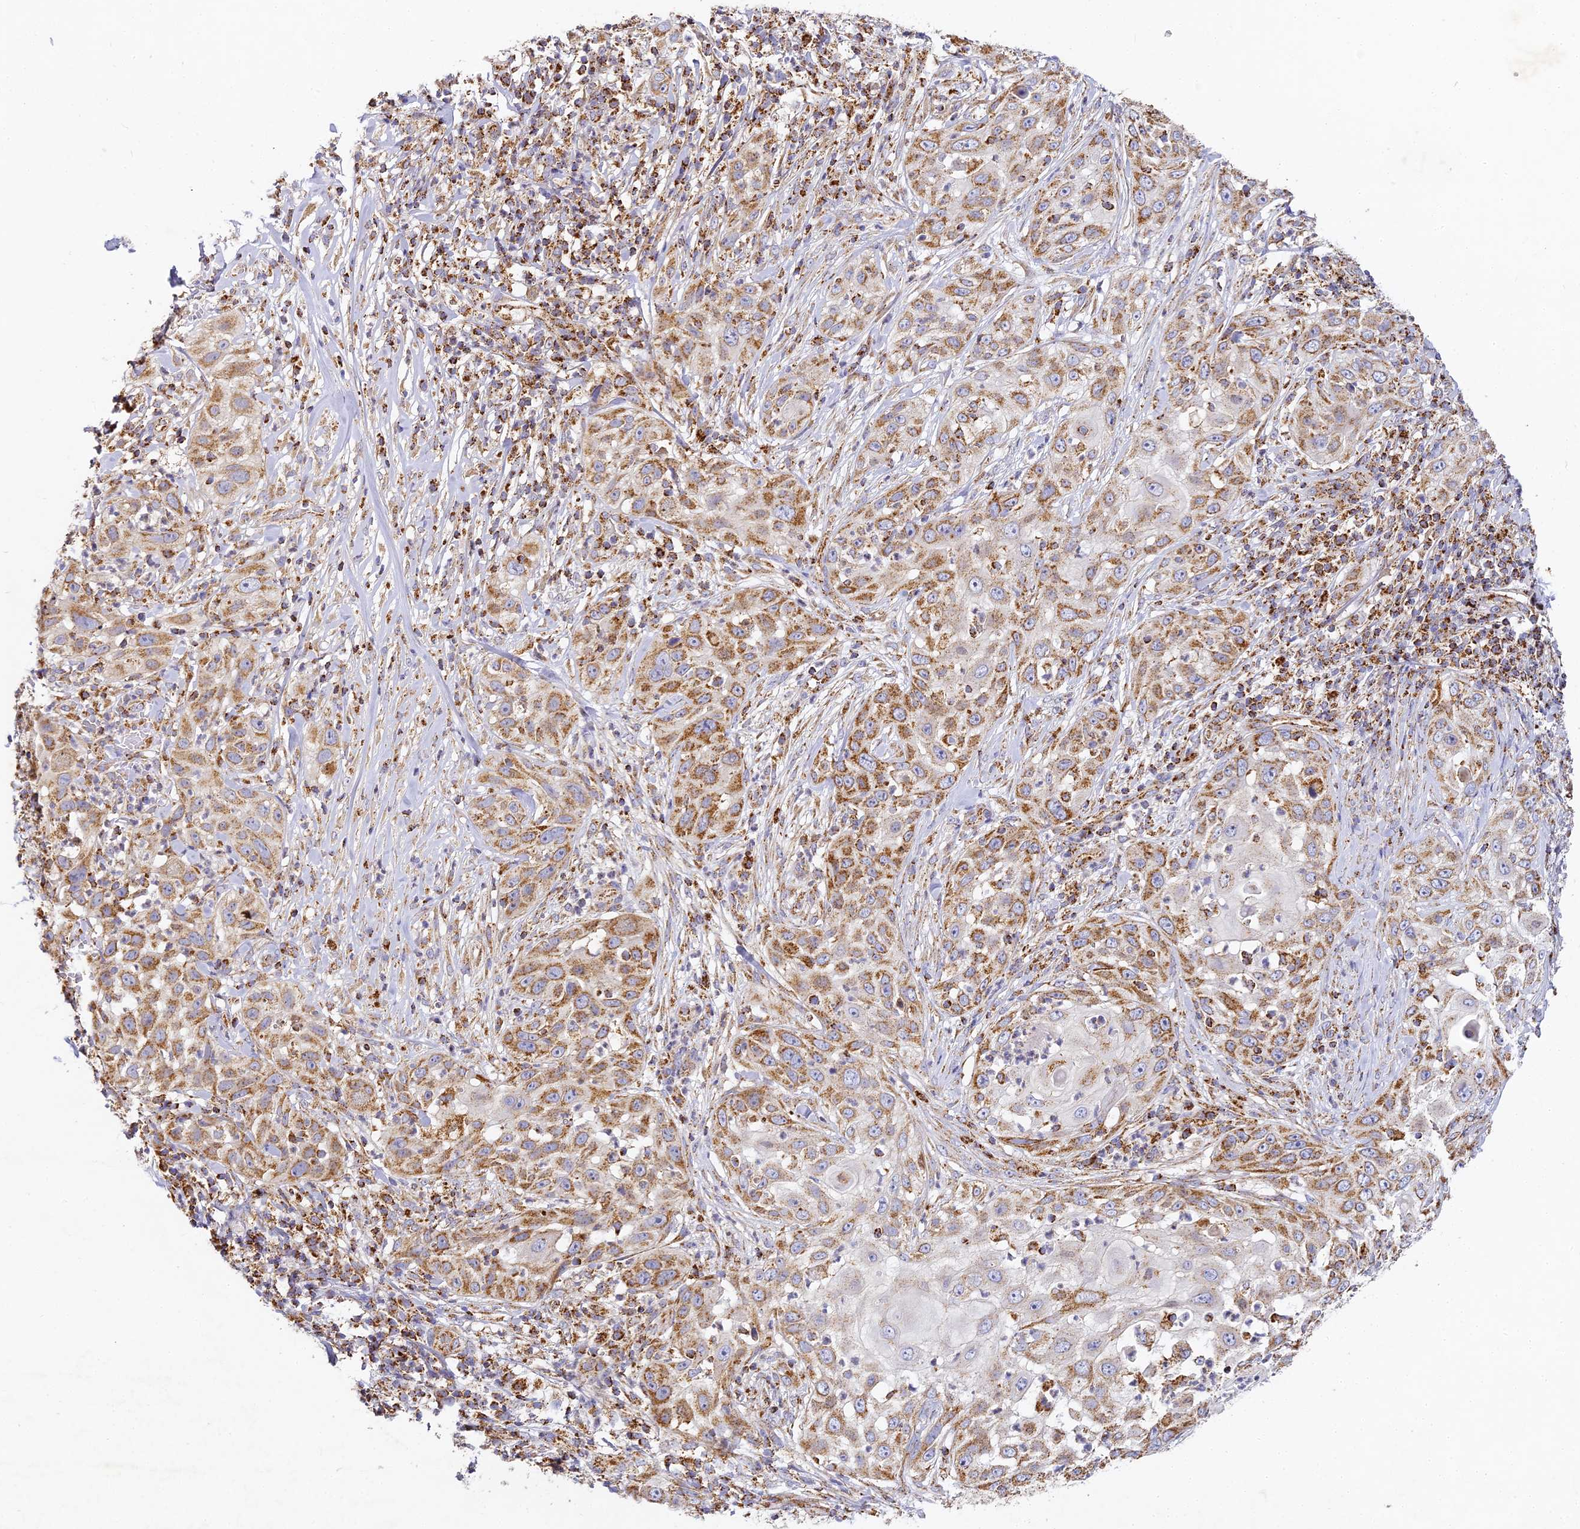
{"staining": {"intensity": "moderate", "quantity": ">75%", "location": "cytoplasmic/membranous"}, "tissue": "skin cancer", "cell_type": "Tumor cells", "image_type": "cancer", "snomed": [{"axis": "morphology", "description": "Squamous cell carcinoma, NOS"}, {"axis": "topography", "description": "Skin"}], "caption": "There is medium levels of moderate cytoplasmic/membranous staining in tumor cells of squamous cell carcinoma (skin), as demonstrated by immunohistochemical staining (brown color).", "gene": "DONSON", "patient": {"sex": "female", "age": 44}}